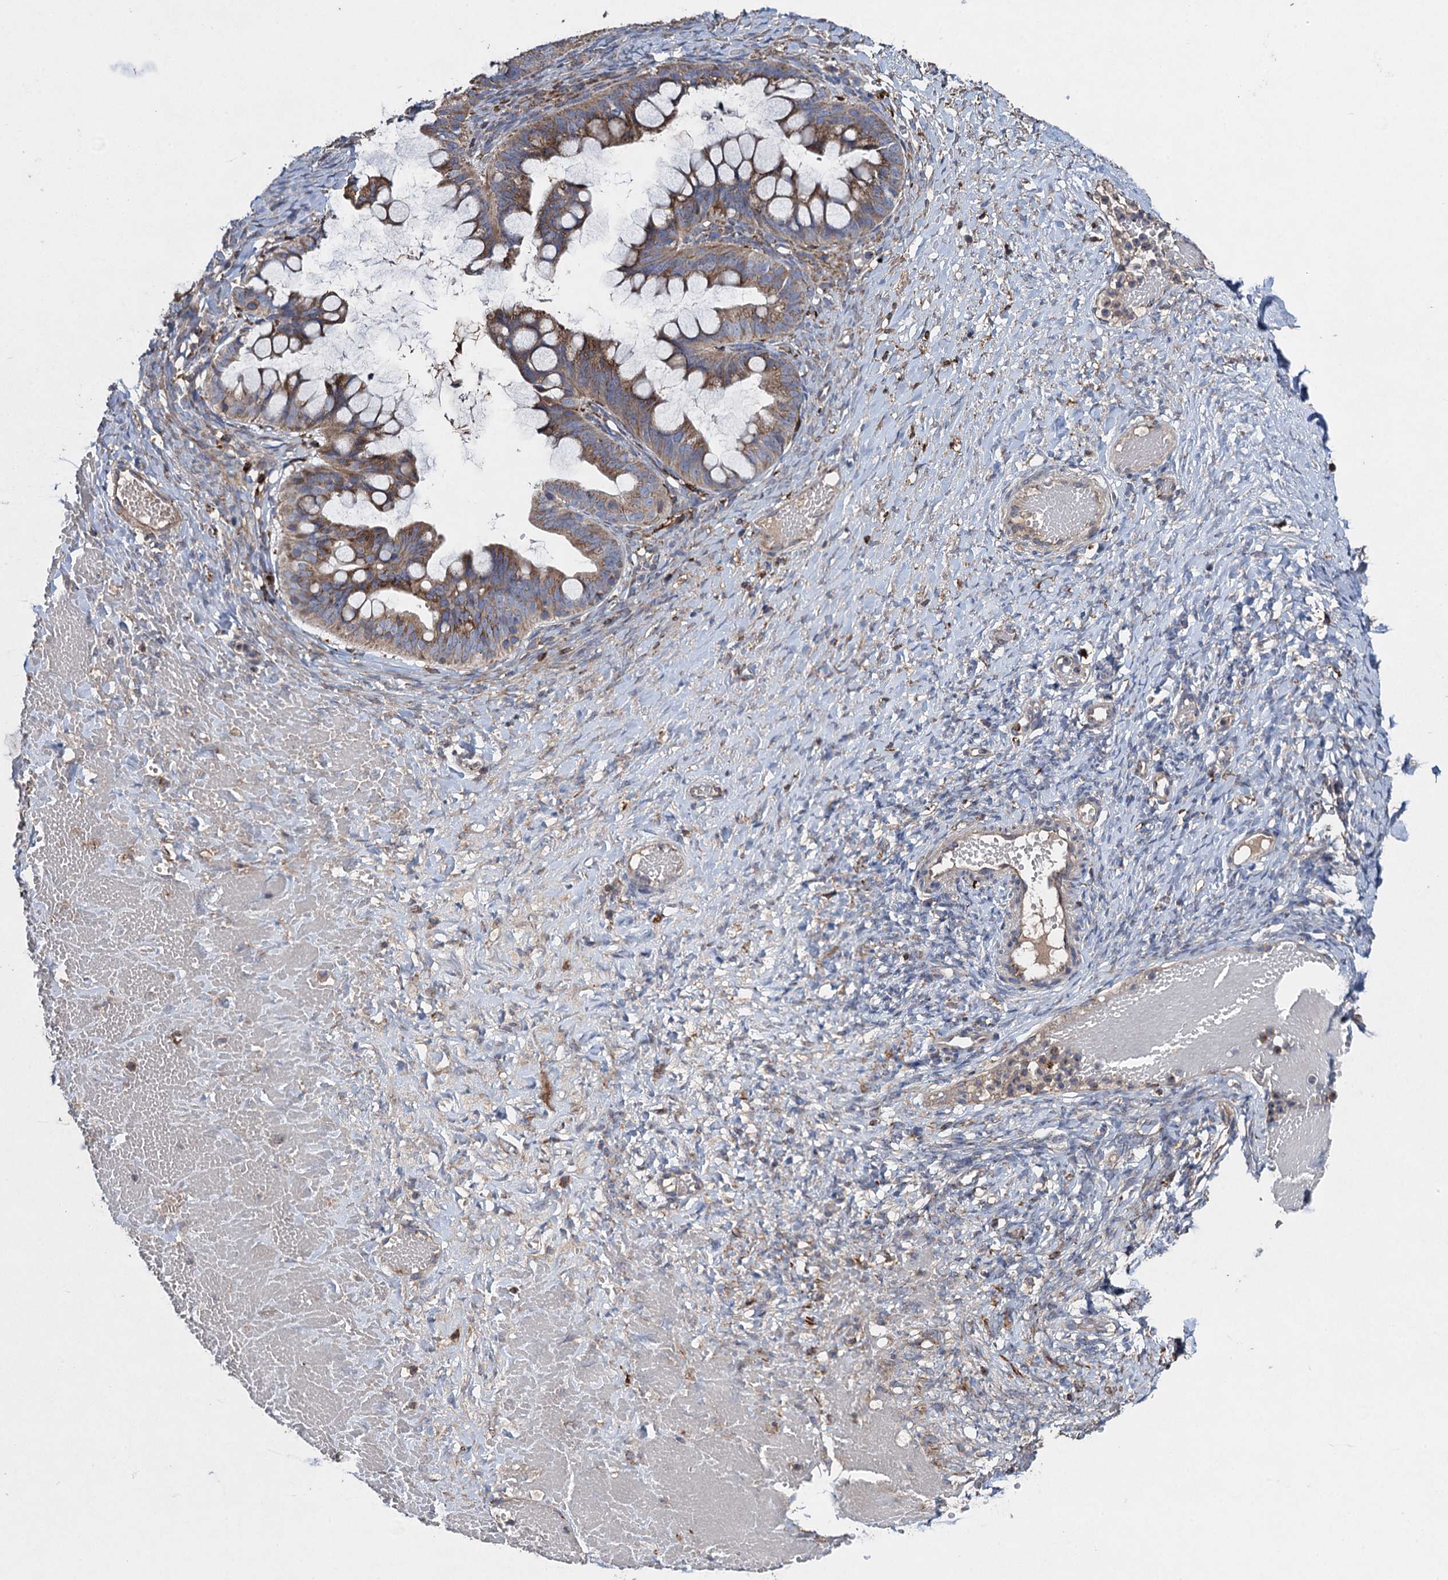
{"staining": {"intensity": "moderate", "quantity": ">75%", "location": "cytoplasmic/membranous"}, "tissue": "ovarian cancer", "cell_type": "Tumor cells", "image_type": "cancer", "snomed": [{"axis": "morphology", "description": "Cystadenocarcinoma, mucinous, NOS"}, {"axis": "topography", "description": "Ovary"}], "caption": "Moderate cytoplasmic/membranous staining for a protein is identified in approximately >75% of tumor cells of mucinous cystadenocarcinoma (ovarian) using immunohistochemistry (IHC).", "gene": "TXNDC11", "patient": {"sex": "female", "age": 73}}